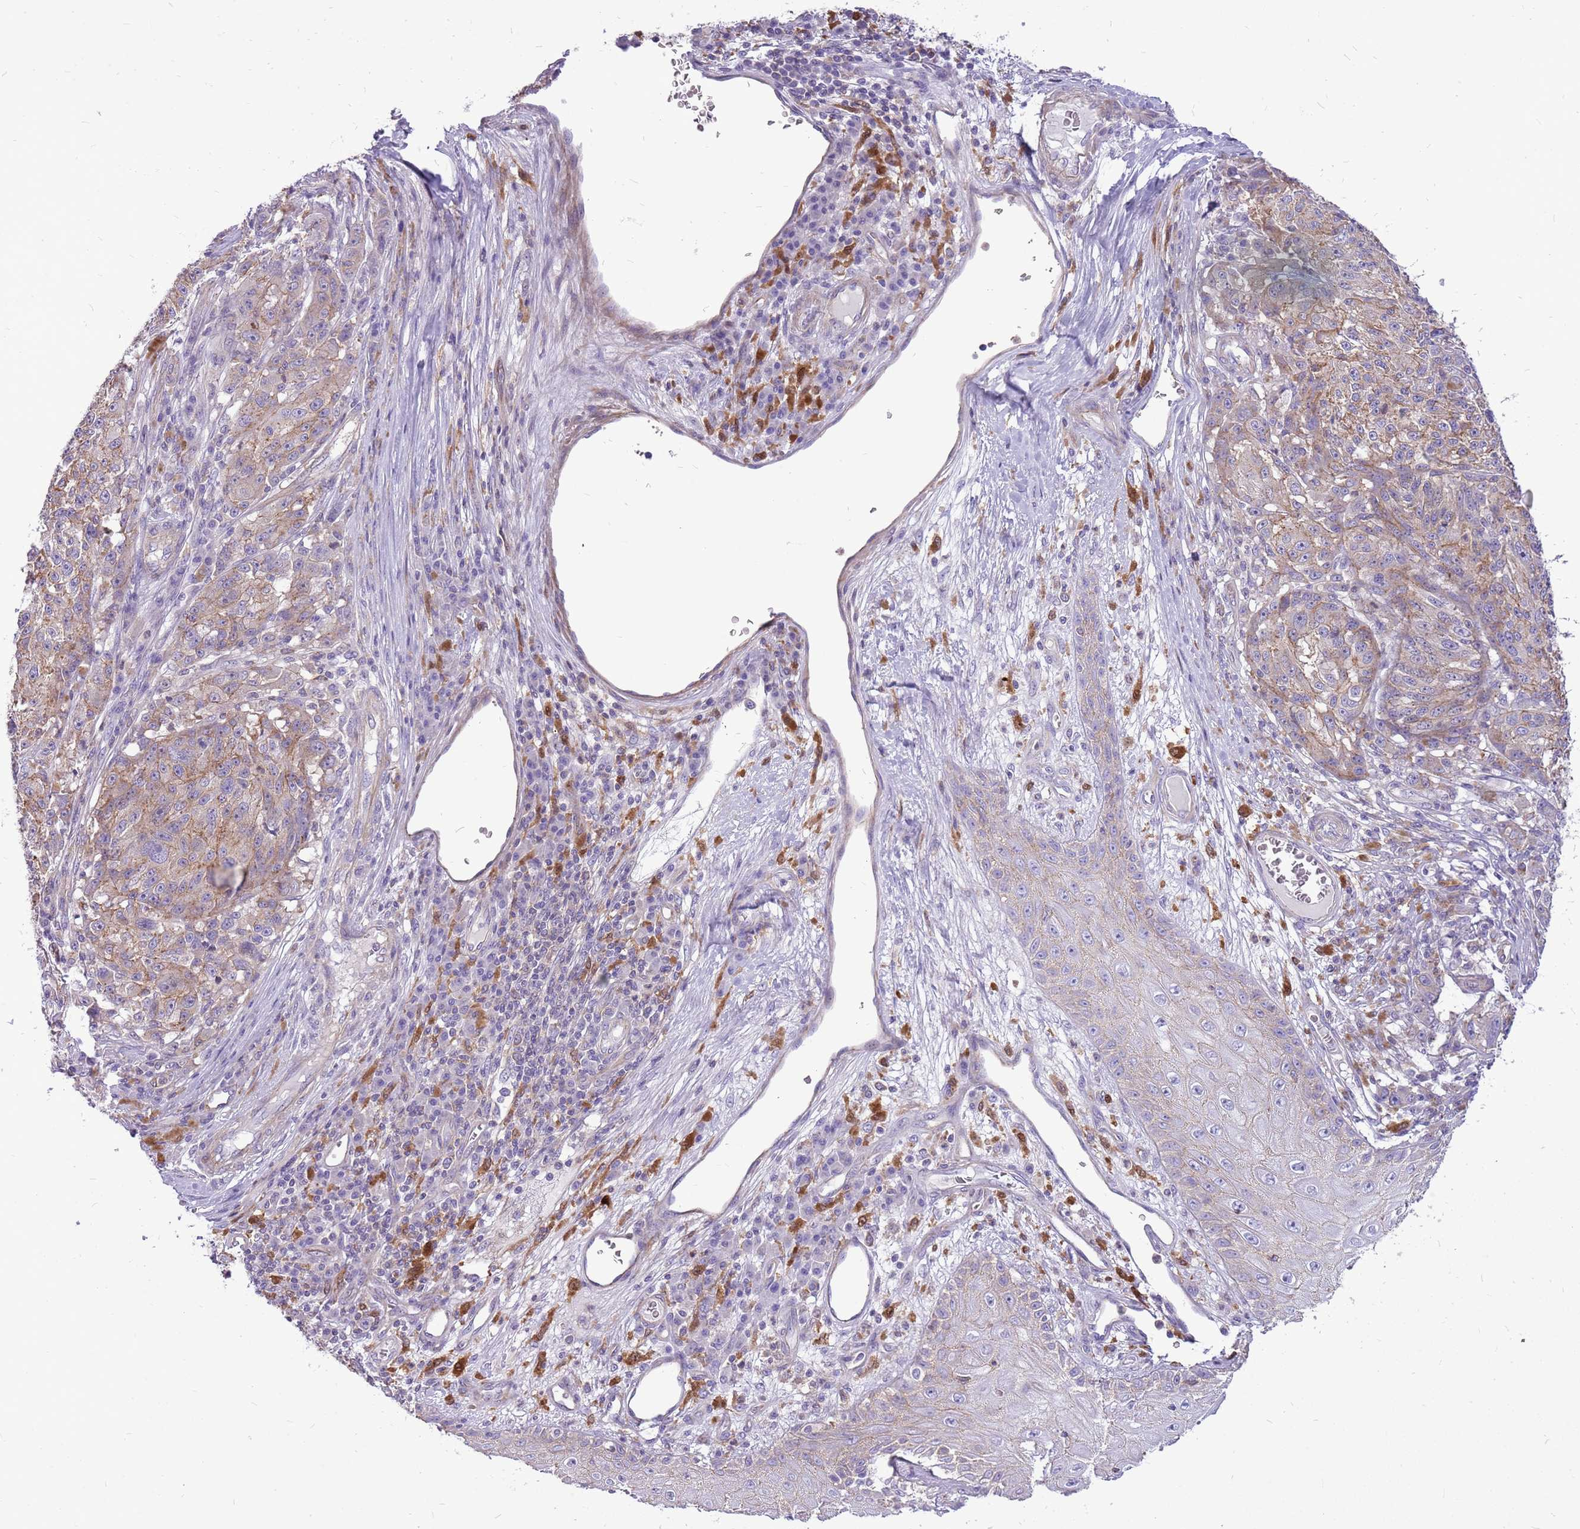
{"staining": {"intensity": "weak", "quantity": "25%-75%", "location": "cytoplasmic/membranous"}, "tissue": "melanoma", "cell_type": "Tumor cells", "image_type": "cancer", "snomed": [{"axis": "morphology", "description": "Malignant melanoma, NOS"}, {"axis": "topography", "description": "Skin"}], "caption": "The immunohistochemical stain shows weak cytoplasmic/membranous expression in tumor cells of melanoma tissue.", "gene": "WDR90", "patient": {"sex": "male", "age": 53}}